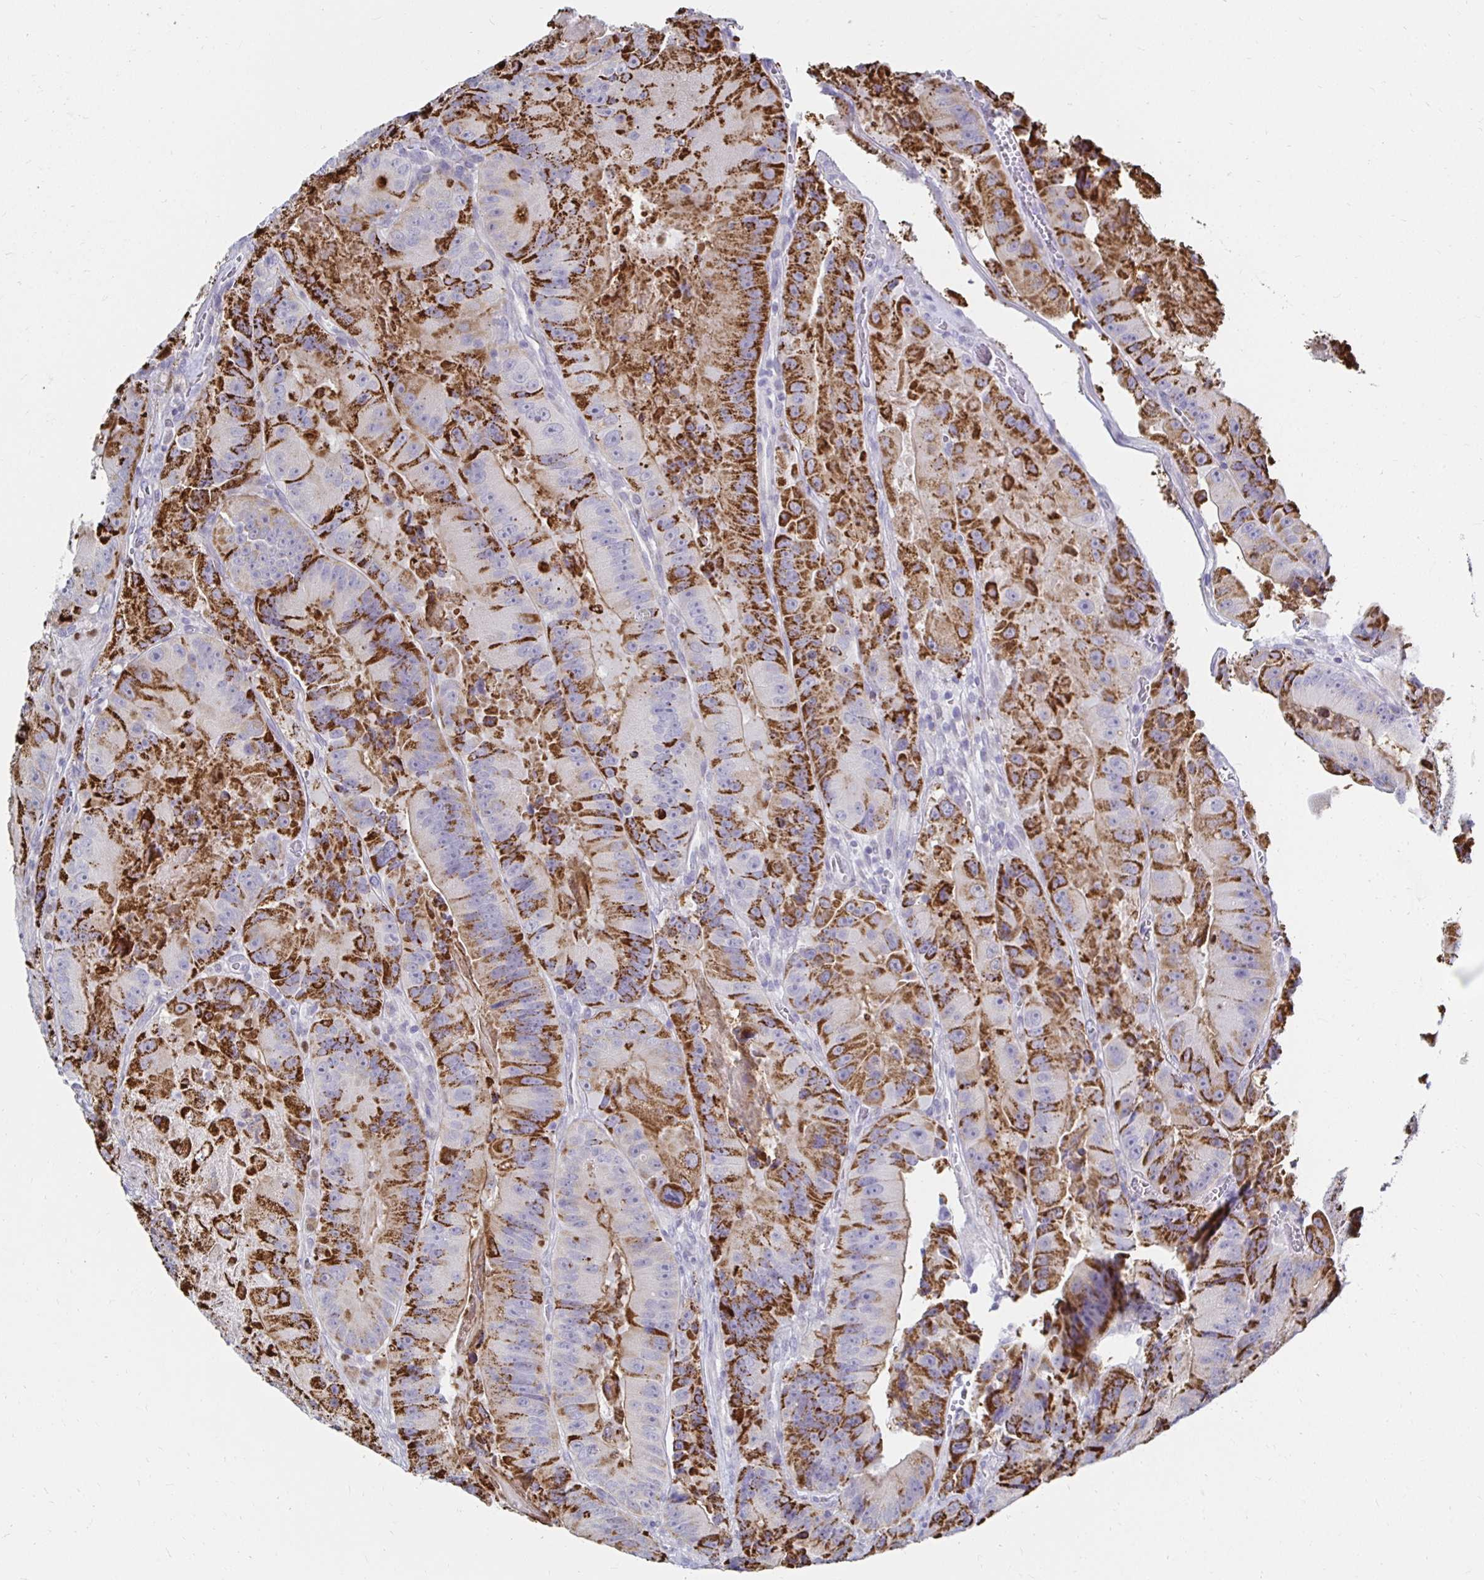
{"staining": {"intensity": "strong", "quantity": "25%-75%", "location": "cytoplasmic/membranous"}, "tissue": "colorectal cancer", "cell_type": "Tumor cells", "image_type": "cancer", "snomed": [{"axis": "morphology", "description": "Adenocarcinoma, NOS"}, {"axis": "topography", "description": "Colon"}], "caption": "Immunohistochemistry (IHC) photomicrograph of colorectal cancer (adenocarcinoma) stained for a protein (brown), which displays high levels of strong cytoplasmic/membranous staining in approximately 25%-75% of tumor cells.", "gene": "NOCT", "patient": {"sex": "female", "age": 86}}